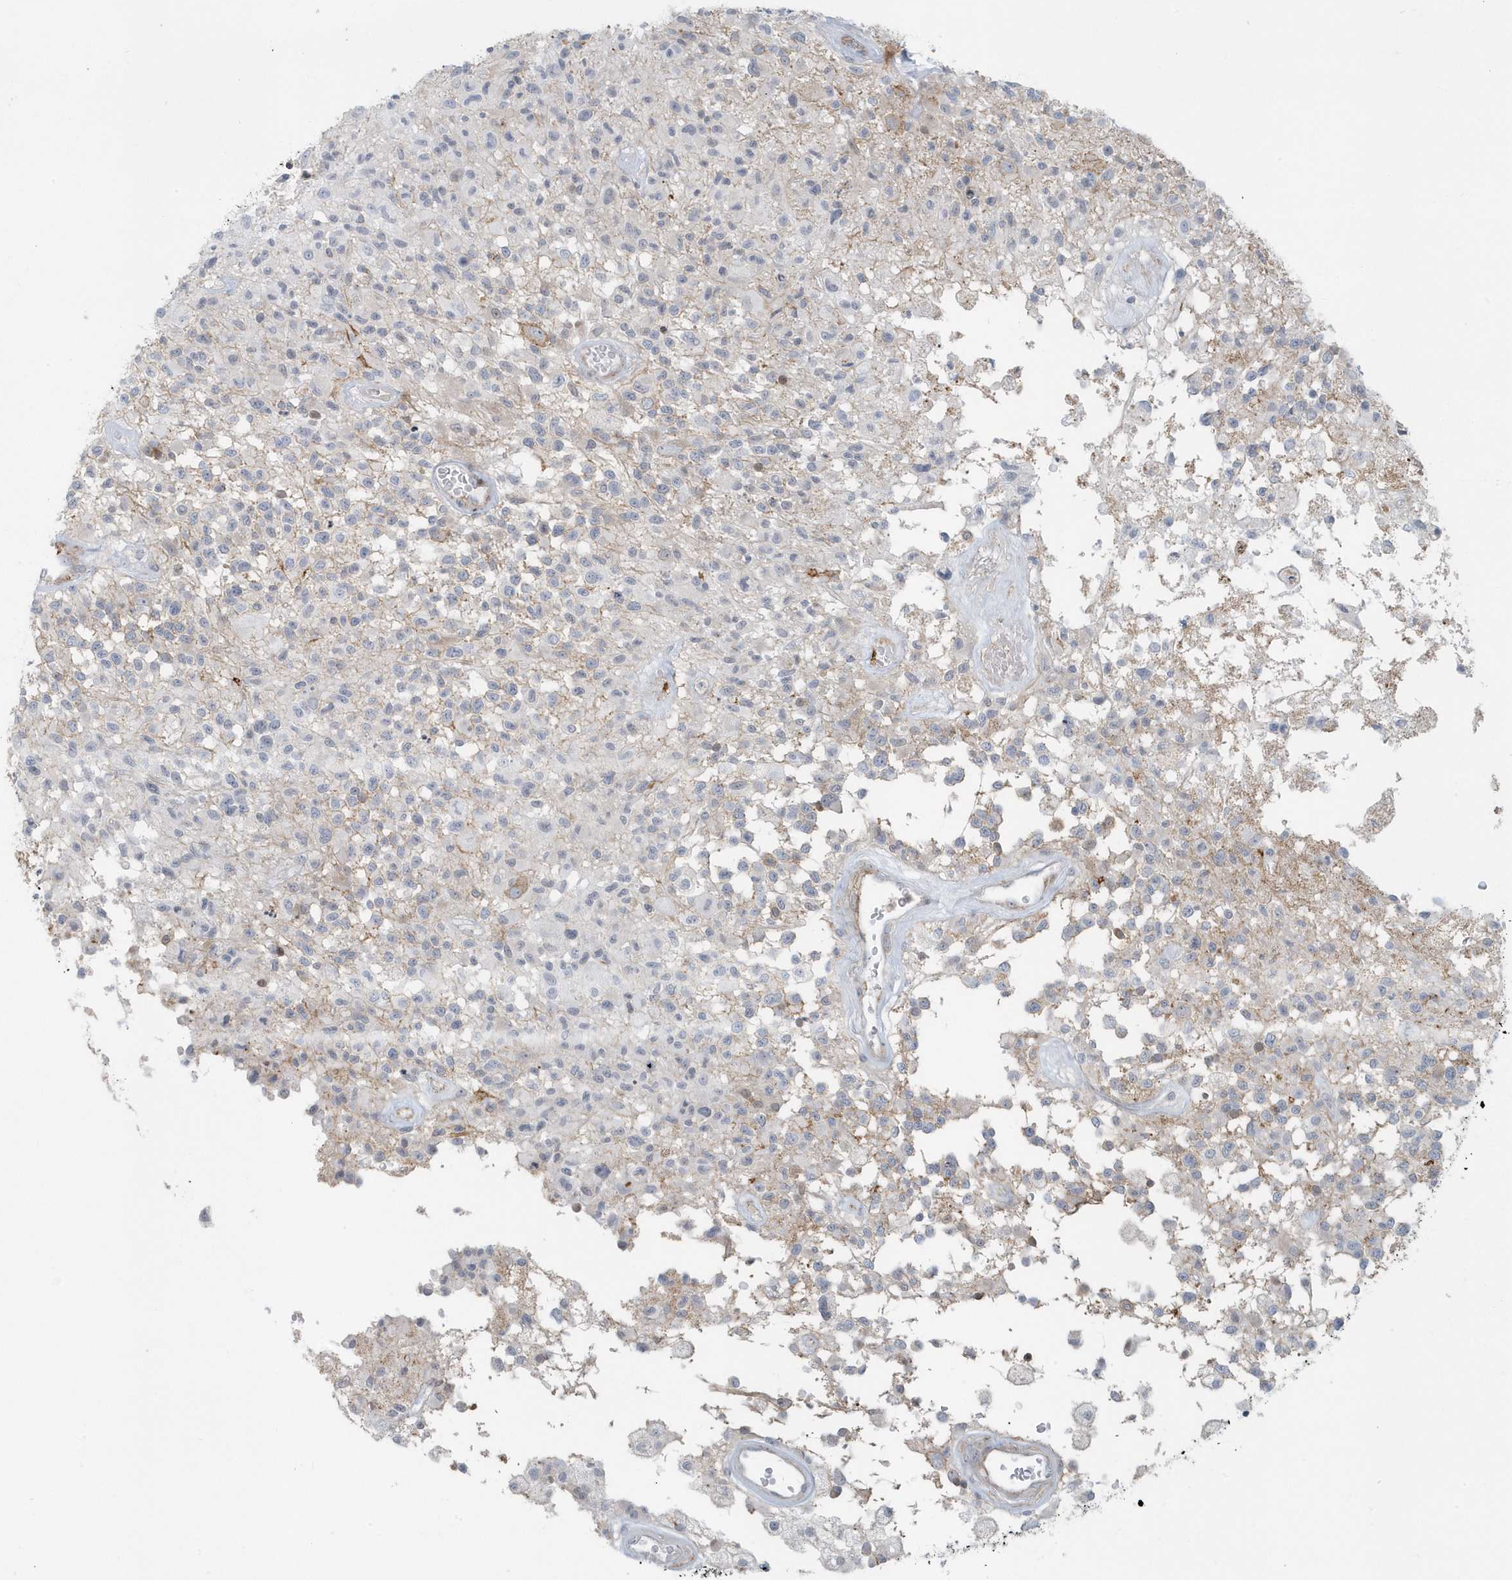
{"staining": {"intensity": "negative", "quantity": "none", "location": "none"}, "tissue": "glioma", "cell_type": "Tumor cells", "image_type": "cancer", "snomed": [{"axis": "morphology", "description": "Glioma, malignant, High grade"}, {"axis": "morphology", "description": "Glioblastoma, NOS"}, {"axis": "topography", "description": "Brain"}], "caption": "Tumor cells are negative for protein expression in human glioblastoma.", "gene": "CACNB2", "patient": {"sex": "male", "age": 60}}